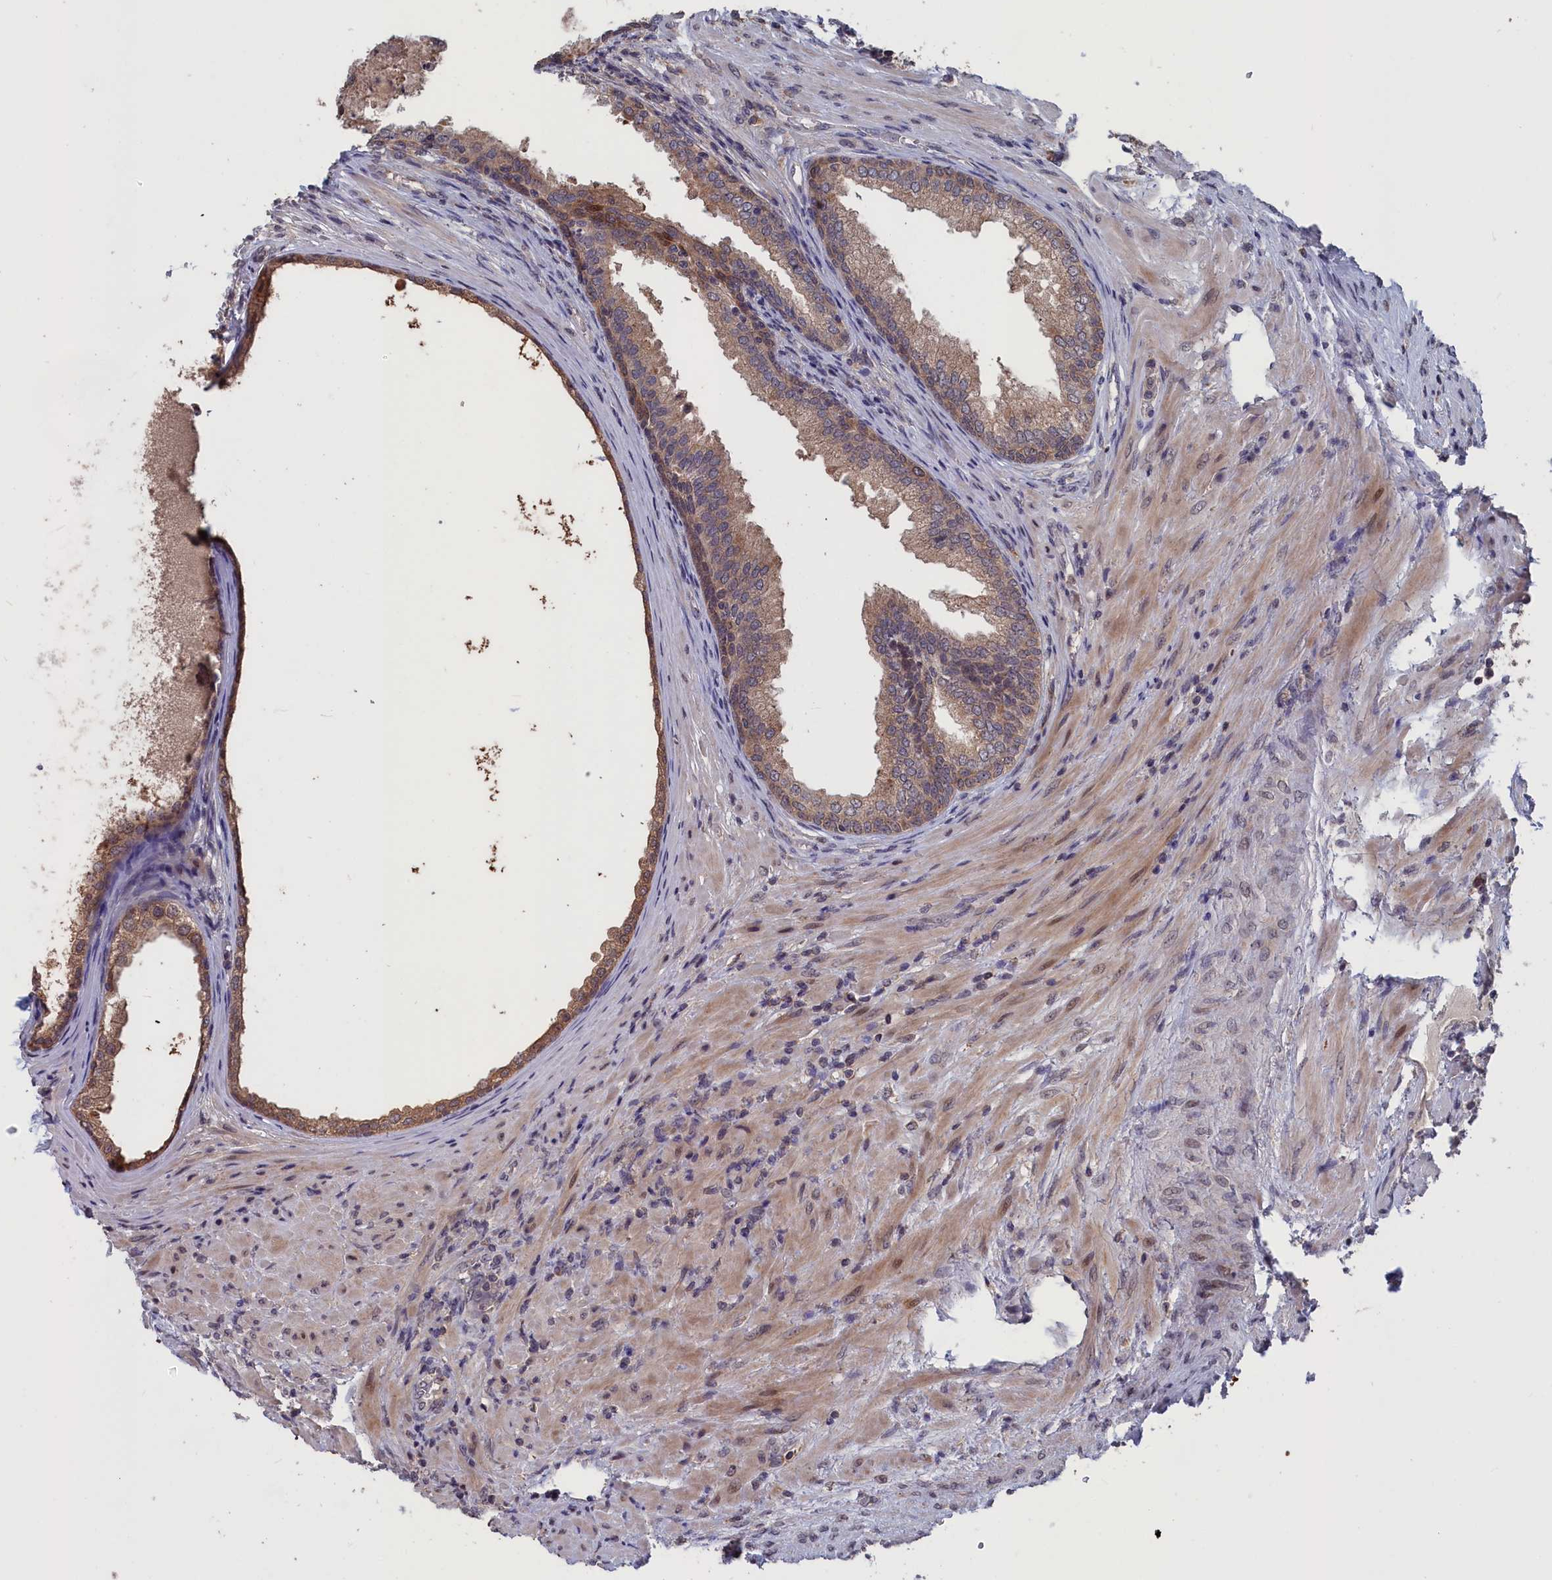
{"staining": {"intensity": "moderate", "quantity": ">75%", "location": "cytoplasmic/membranous"}, "tissue": "prostate", "cell_type": "Glandular cells", "image_type": "normal", "snomed": [{"axis": "morphology", "description": "Normal tissue, NOS"}, {"axis": "topography", "description": "Prostate"}], "caption": "Immunohistochemistry photomicrograph of unremarkable prostate stained for a protein (brown), which shows medium levels of moderate cytoplasmic/membranous staining in approximately >75% of glandular cells.", "gene": "CACTIN", "patient": {"sex": "male", "age": 76}}